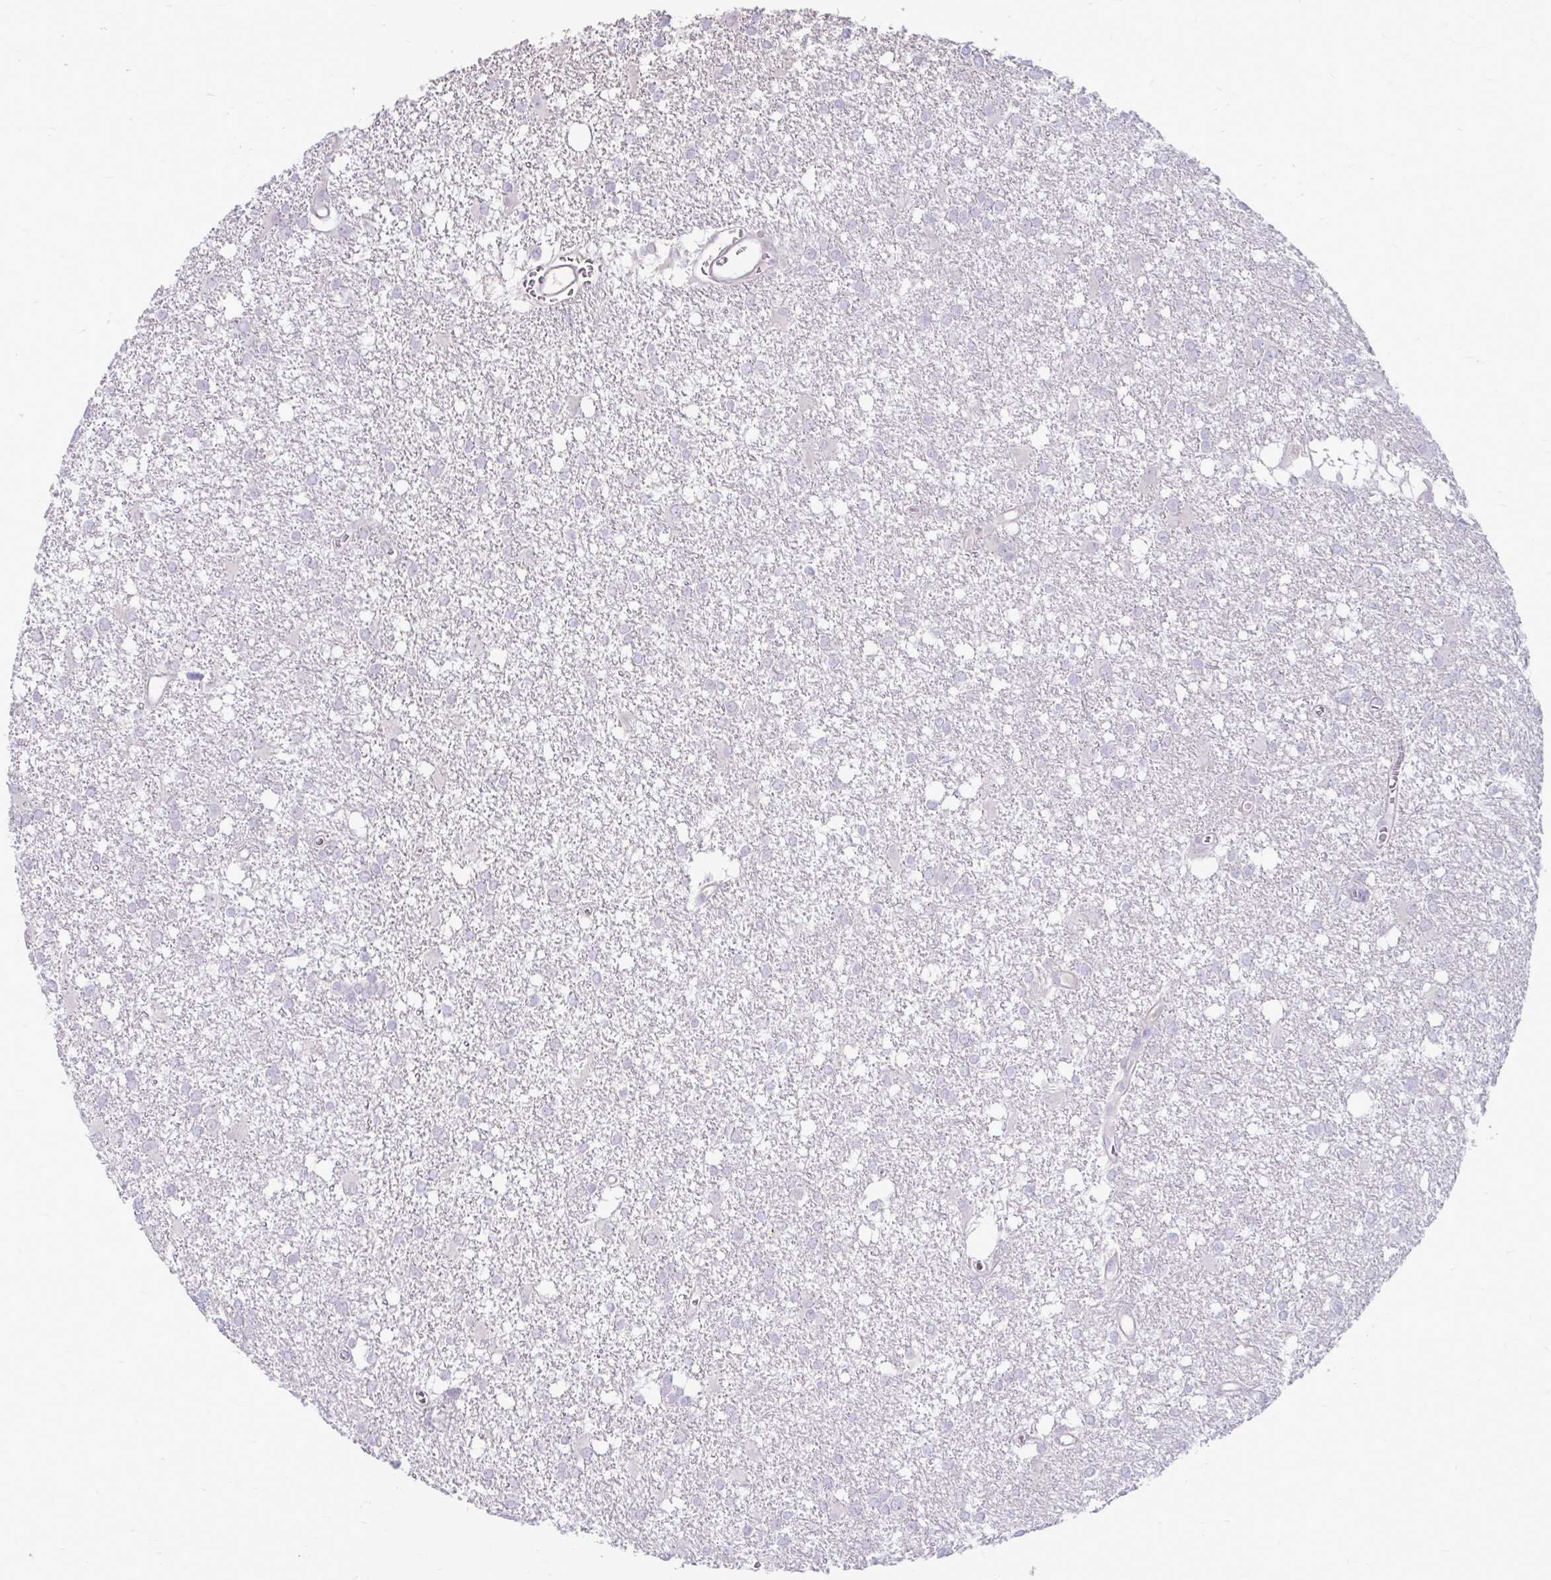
{"staining": {"intensity": "negative", "quantity": "none", "location": "none"}, "tissue": "glioma", "cell_type": "Tumor cells", "image_type": "cancer", "snomed": [{"axis": "morphology", "description": "Glioma, malignant, High grade"}, {"axis": "topography", "description": "Brain"}], "caption": "Malignant high-grade glioma was stained to show a protein in brown. There is no significant staining in tumor cells.", "gene": "CHIA", "patient": {"sex": "male", "age": 48}}